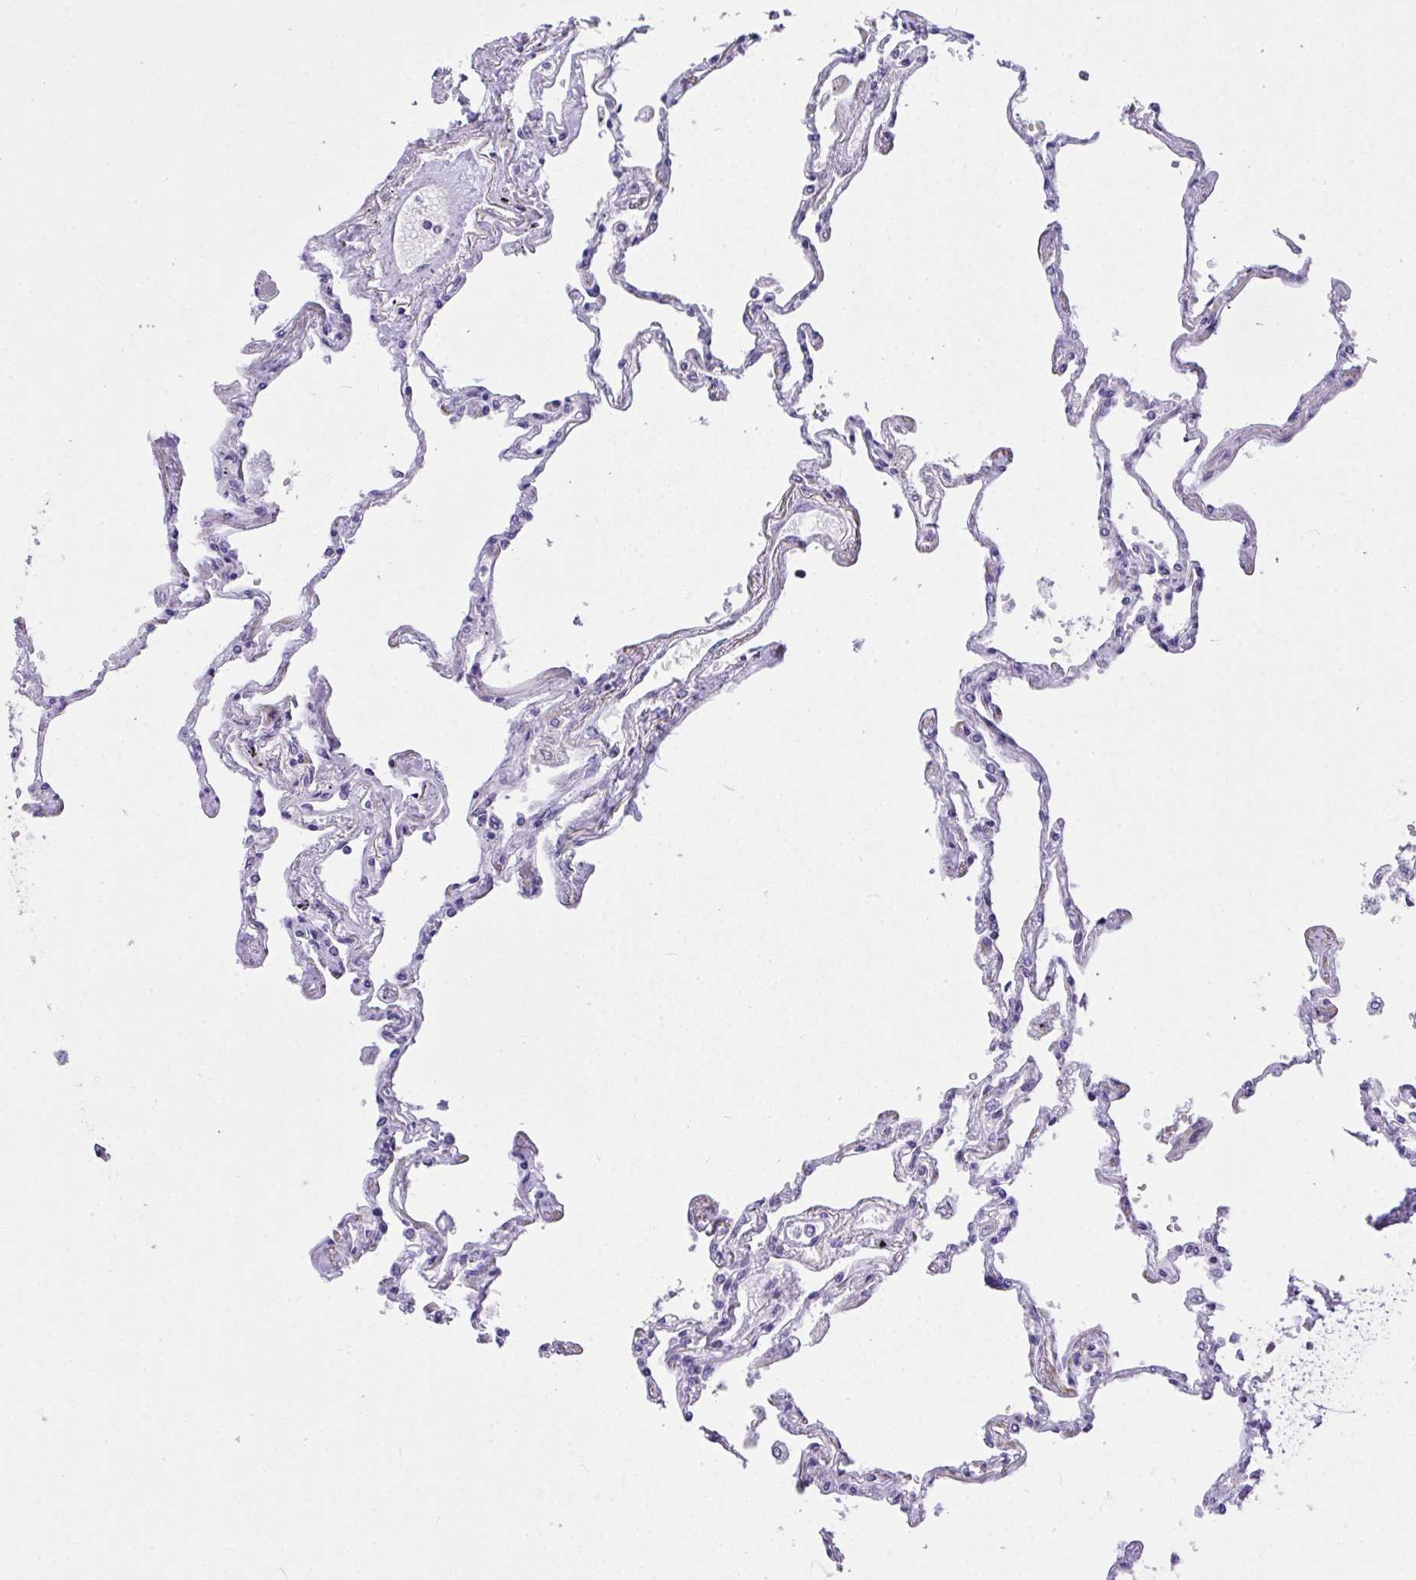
{"staining": {"intensity": "negative", "quantity": "none", "location": "none"}, "tissue": "lung", "cell_type": "Alveolar cells", "image_type": "normal", "snomed": [{"axis": "morphology", "description": "Normal tissue, NOS"}, {"axis": "topography", "description": "Lung"}], "caption": "Human lung stained for a protein using immunohistochemistry exhibits no staining in alveolar cells.", "gene": "ADRA2C", "patient": {"sex": "female", "age": 67}}